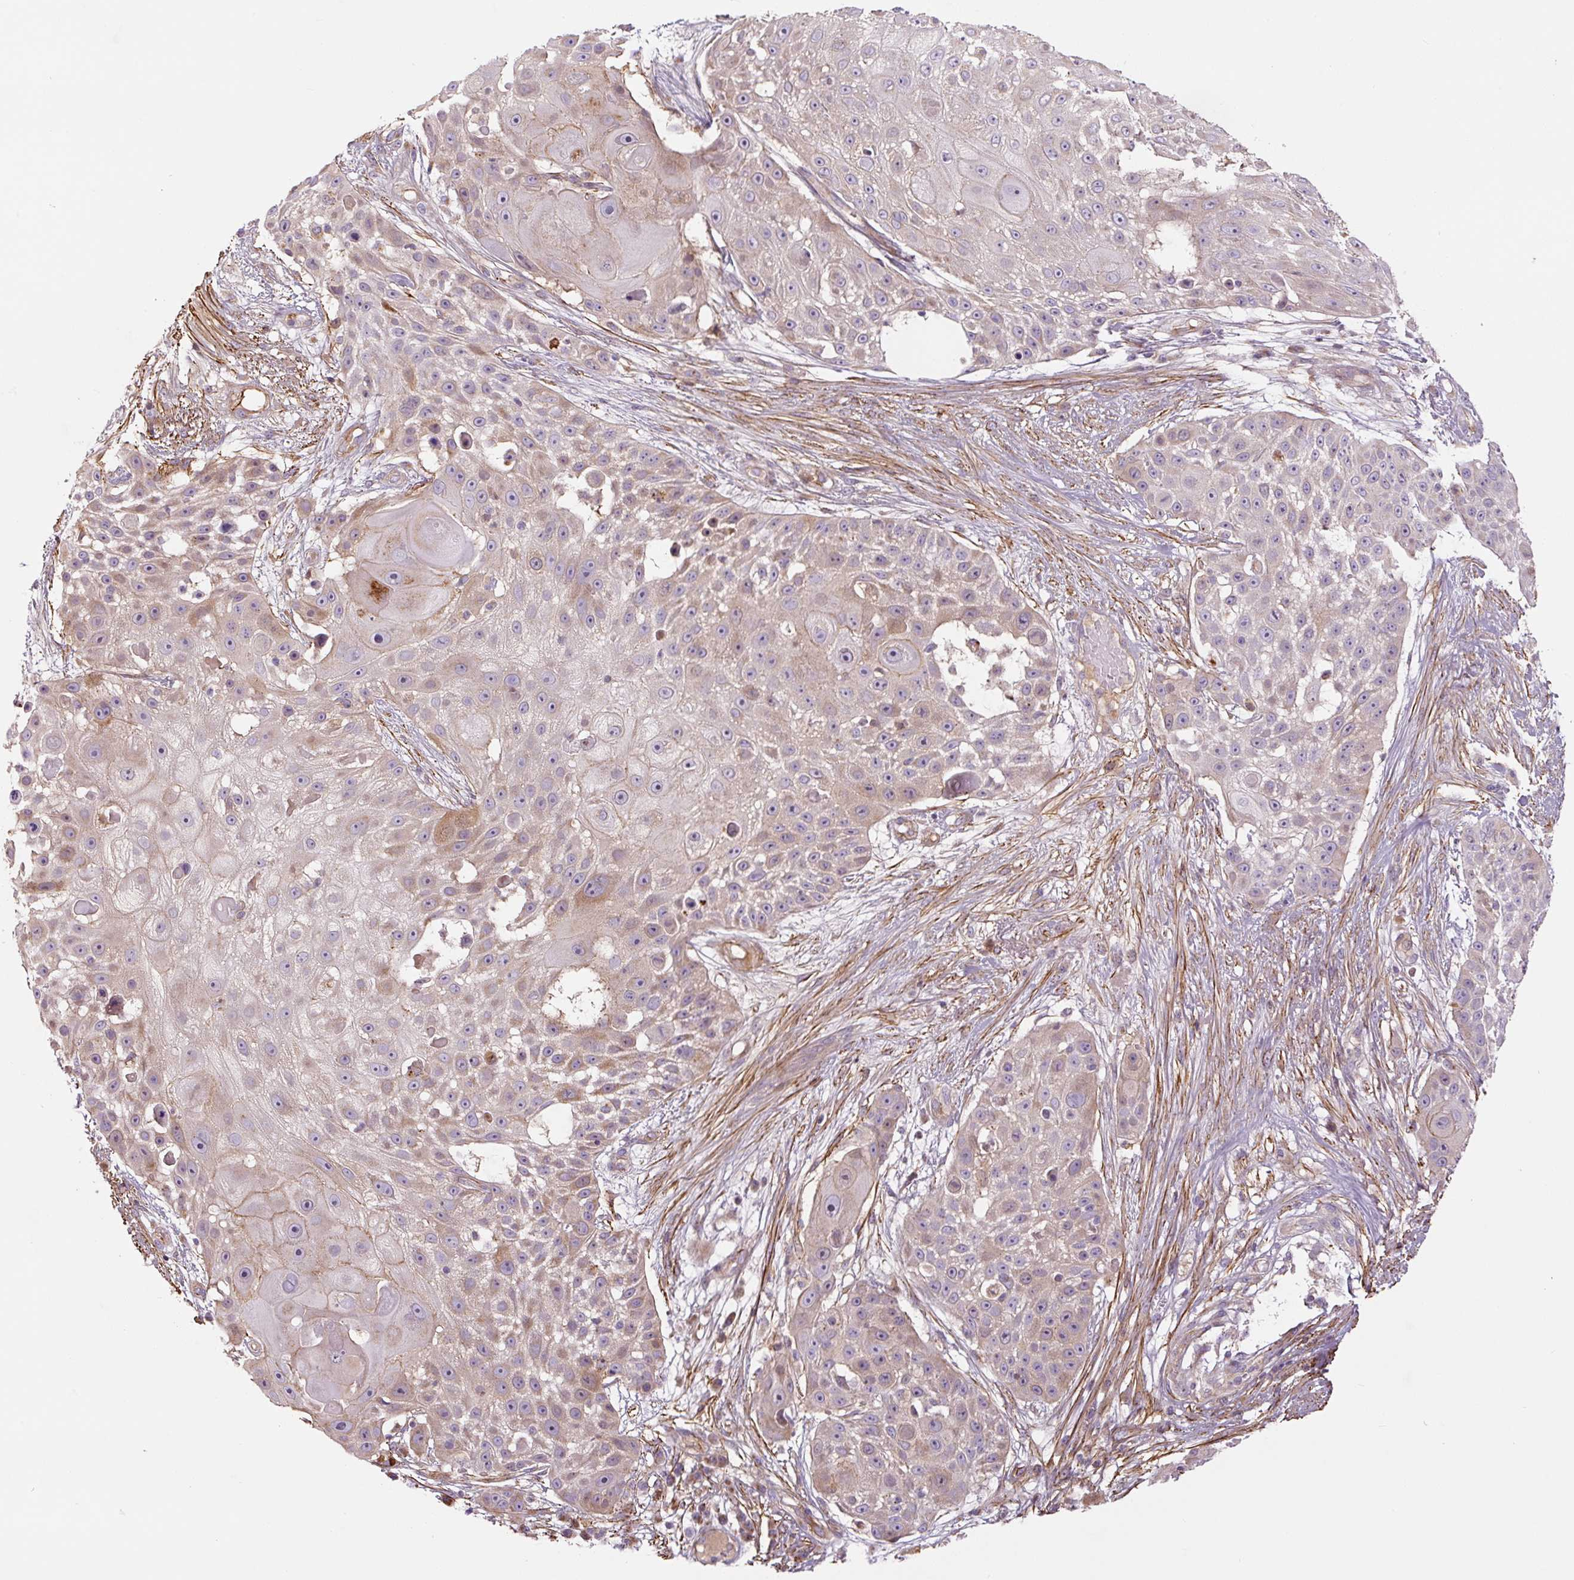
{"staining": {"intensity": "moderate", "quantity": "<25%", "location": "cytoplasmic/membranous"}, "tissue": "skin cancer", "cell_type": "Tumor cells", "image_type": "cancer", "snomed": [{"axis": "morphology", "description": "Squamous cell carcinoma, NOS"}, {"axis": "topography", "description": "Skin"}], "caption": "Brown immunohistochemical staining in skin cancer reveals moderate cytoplasmic/membranous positivity in approximately <25% of tumor cells.", "gene": "CCNI2", "patient": {"sex": "female", "age": 86}}